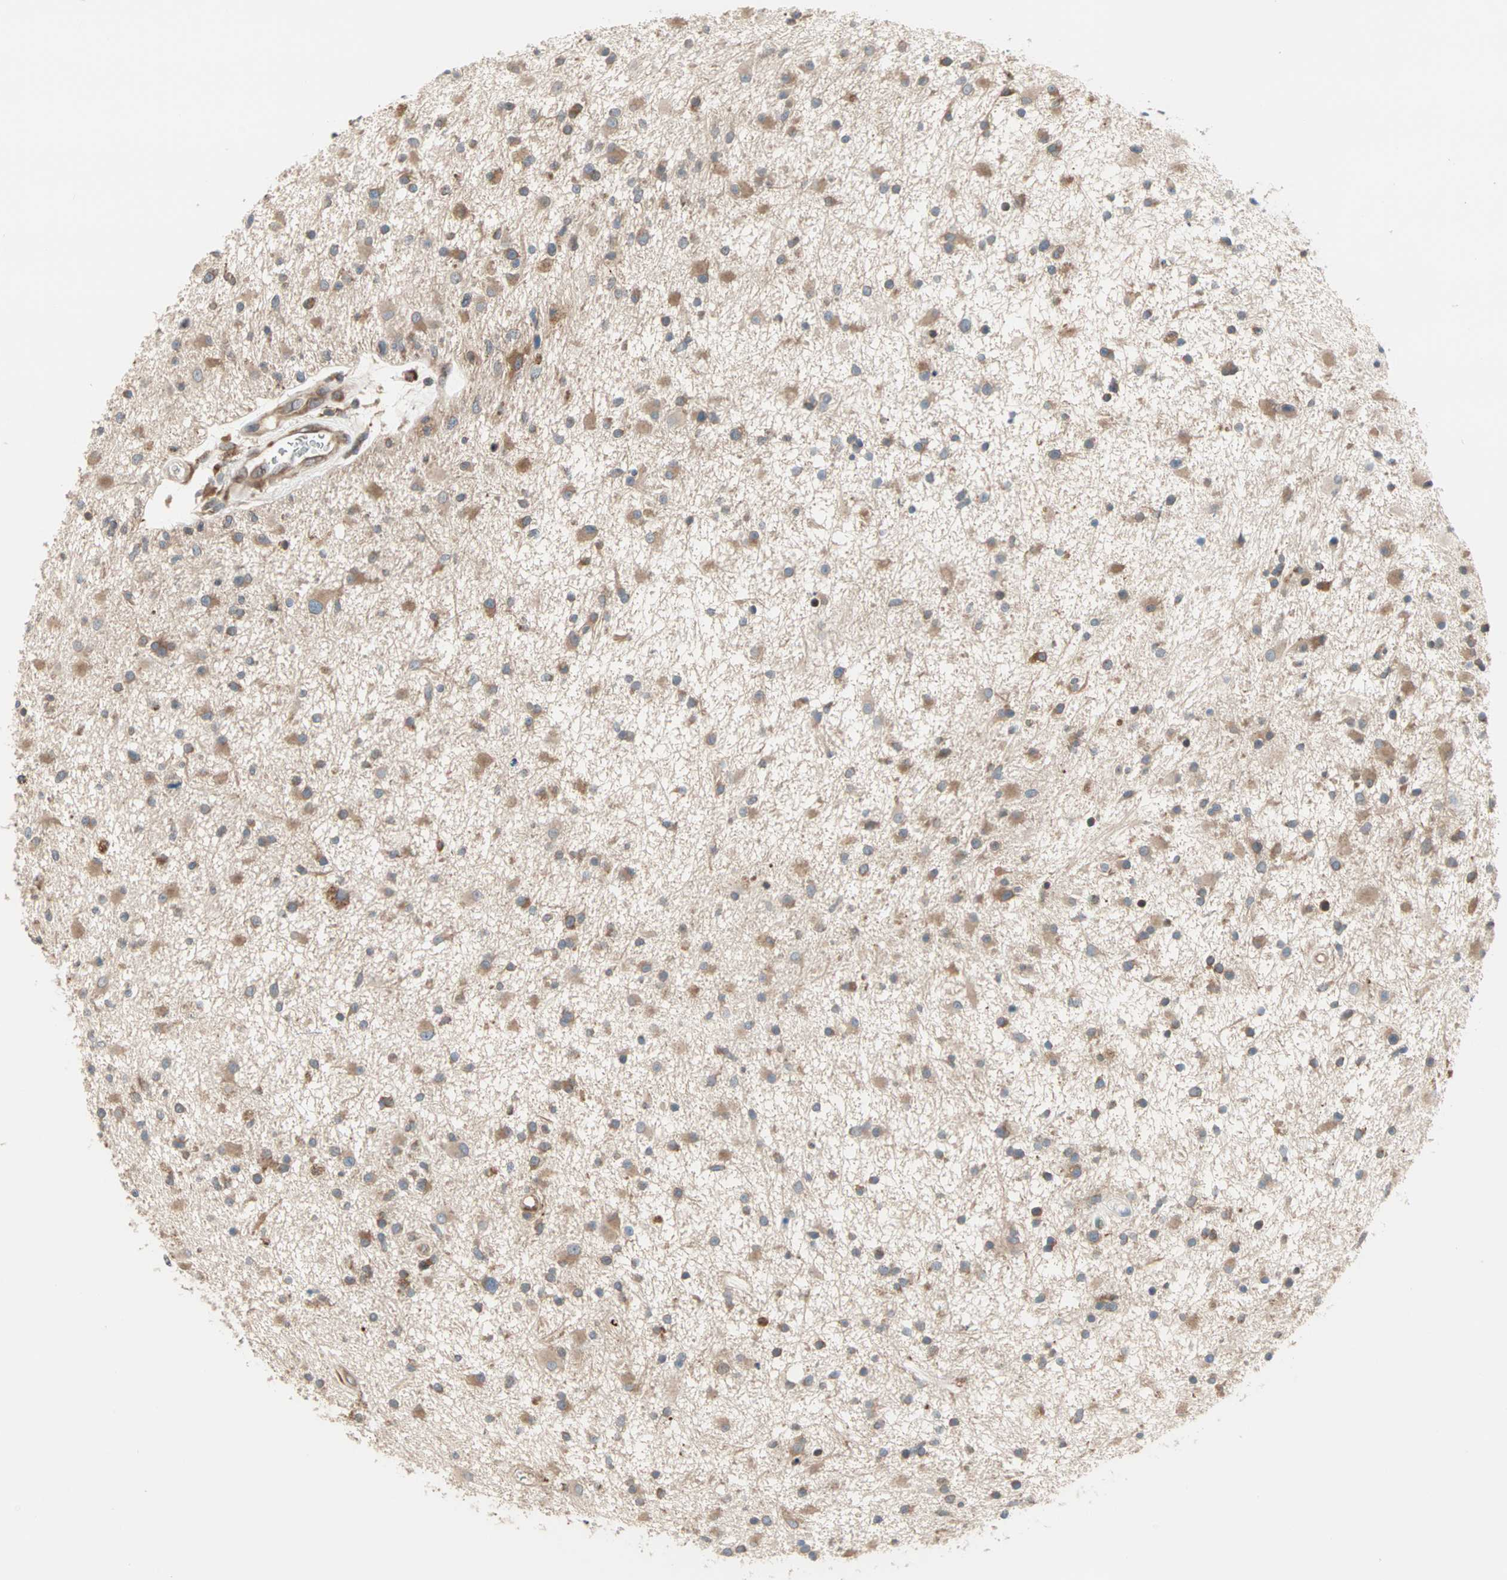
{"staining": {"intensity": "moderate", "quantity": ">75%", "location": "cytoplasmic/membranous"}, "tissue": "glioma", "cell_type": "Tumor cells", "image_type": "cancer", "snomed": [{"axis": "morphology", "description": "Glioma, malignant, High grade"}, {"axis": "topography", "description": "Brain"}], "caption": "High-grade glioma (malignant) tissue displays moderate cytoplasmic/membranous expression in approximately >75% of tumor cells (DAB (3,3'-diaminobenzidine) IHC with brightfield microscopy, high magnification).", "gene": "SAR1A", "patient": {"sex": "male", "age": 33}}